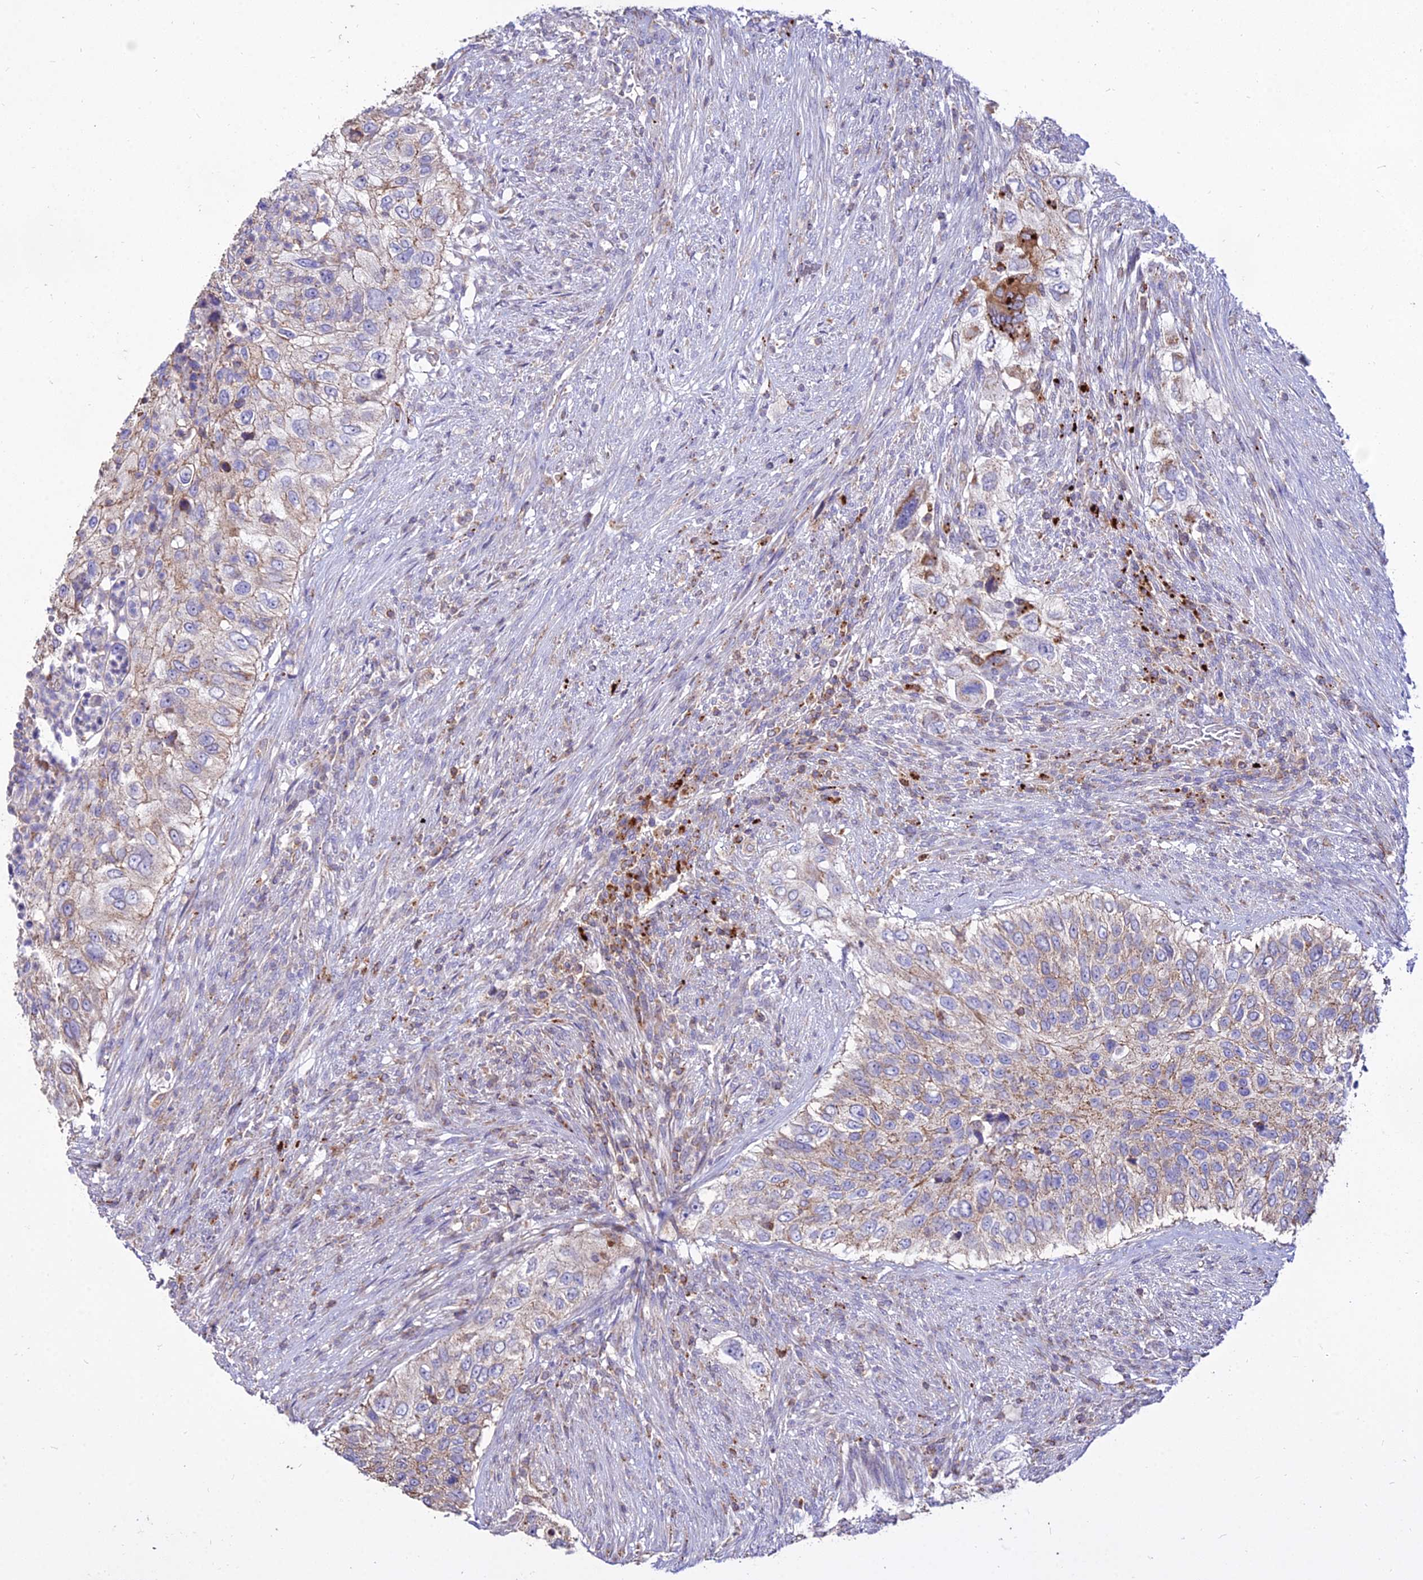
{"staining": {"intensity": "moderate", "quantity": "25%-75%", "location": "cytoplasmic/membranous"}, "tissue": "urothelial cancer", "cell_type": "Tumor cells", "image_type": "cancer", "snomed": [{"axis": "morphology", "description": "Urothelial carcinoma, High grade"}, {"axis": "topography", "description": "Urinary bladder"}], "caption": "Urothelial carcinoma (high-grade) was stained to show a protein in brown. There is medium levels of moderate cytoplasmic/membranous positivity in about 25%-75% of tumor cells.", "gene": "PNLIPRP3", "patient": {"sex": "female", "age": 60}}